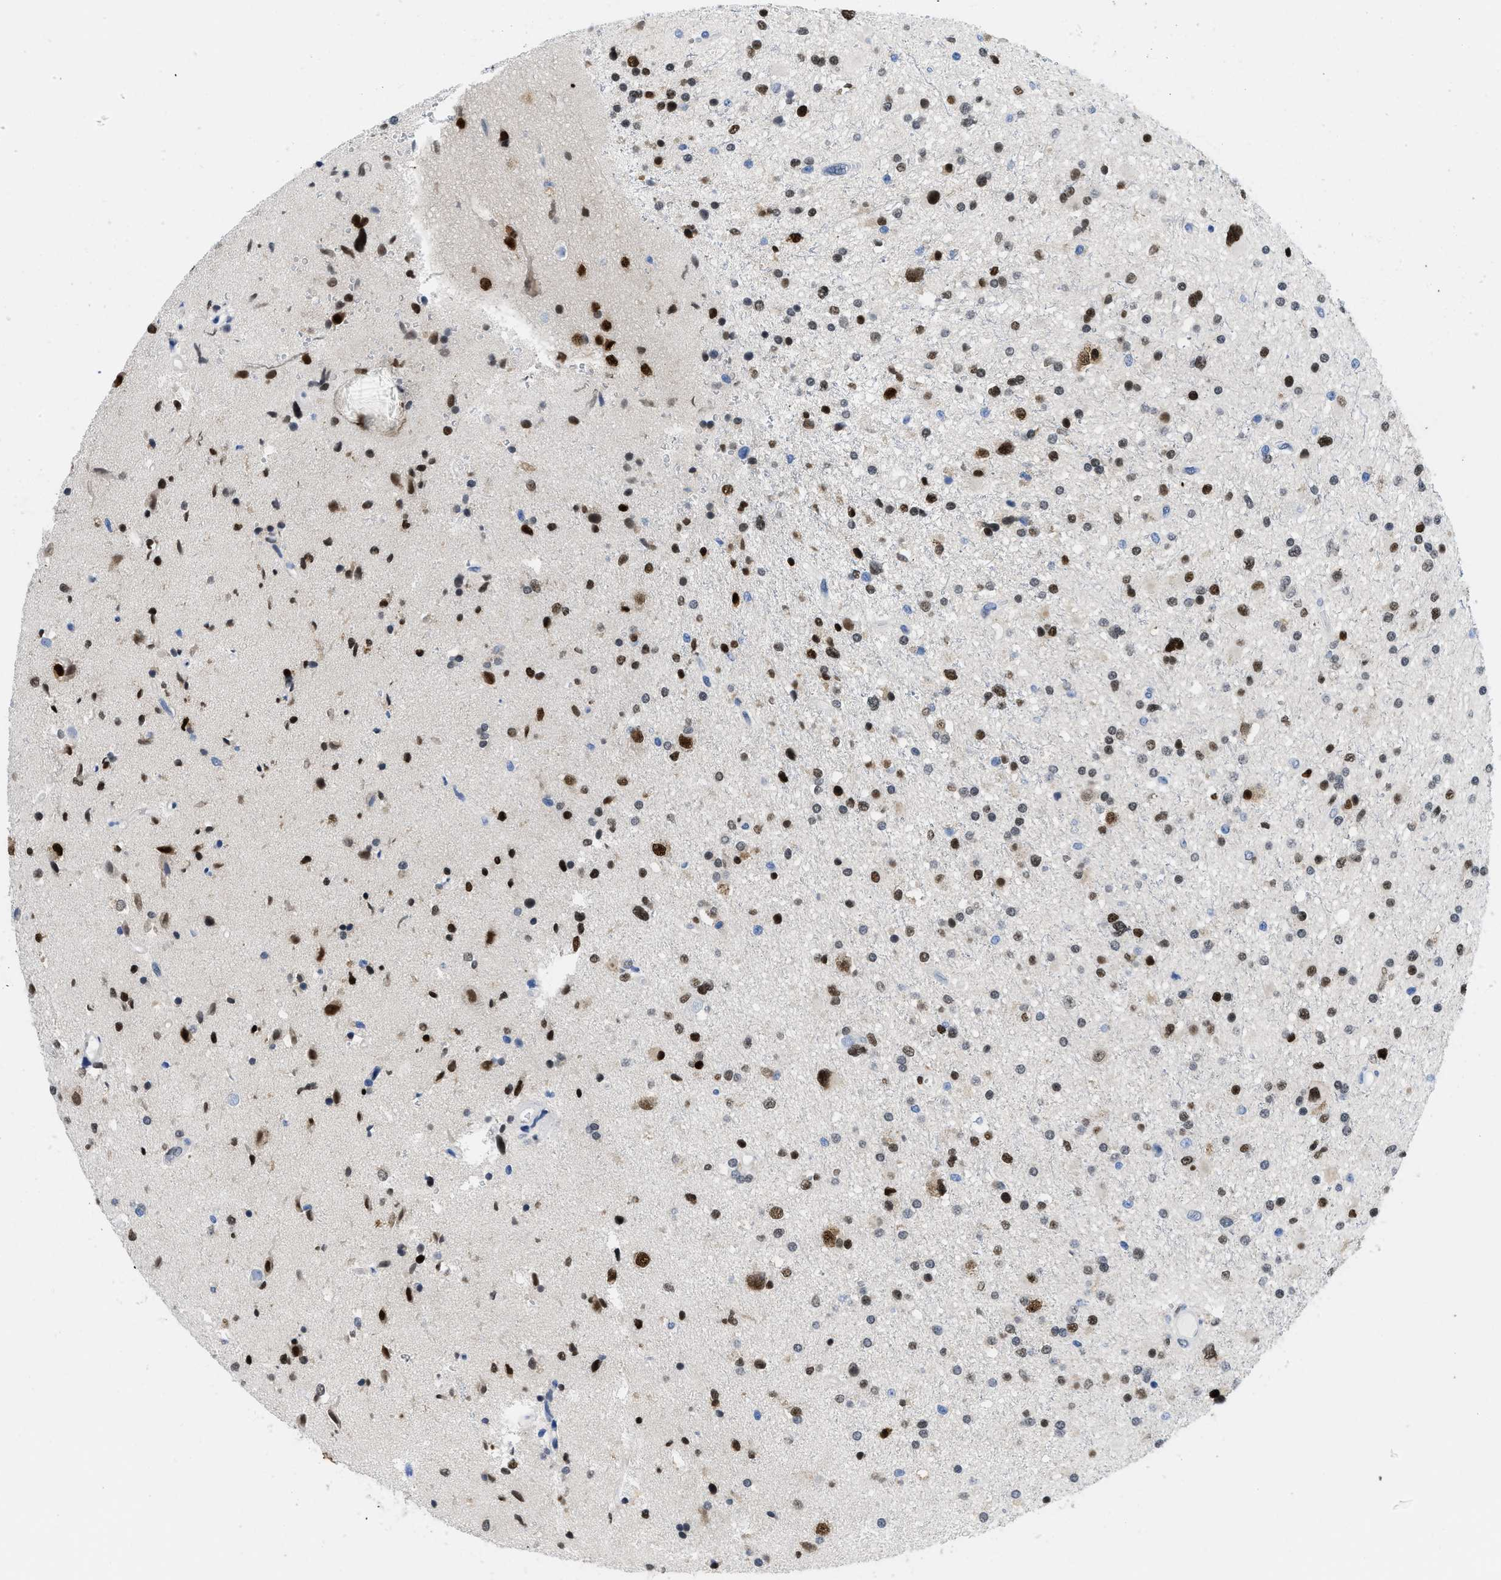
{"staining": {"intensity": "strong", "quantity": ">75%", "location": "nuclear"}, "tissue": "glioma", "cell_type": "Tumor cells", "image_type": "cancer", "snomed": [{"axis": "morphology", "description": "Glioma, malignant, High grade"}, {"axis": "topography", "description": "Brain"}], "caption": "Protein expression analysis of malignant glioma (high-grade) demonstrates strong nuclear staining in about >75% of tumor cells.", "gene": "NFIX", "patient": {"sex": "male", "age": 33}}